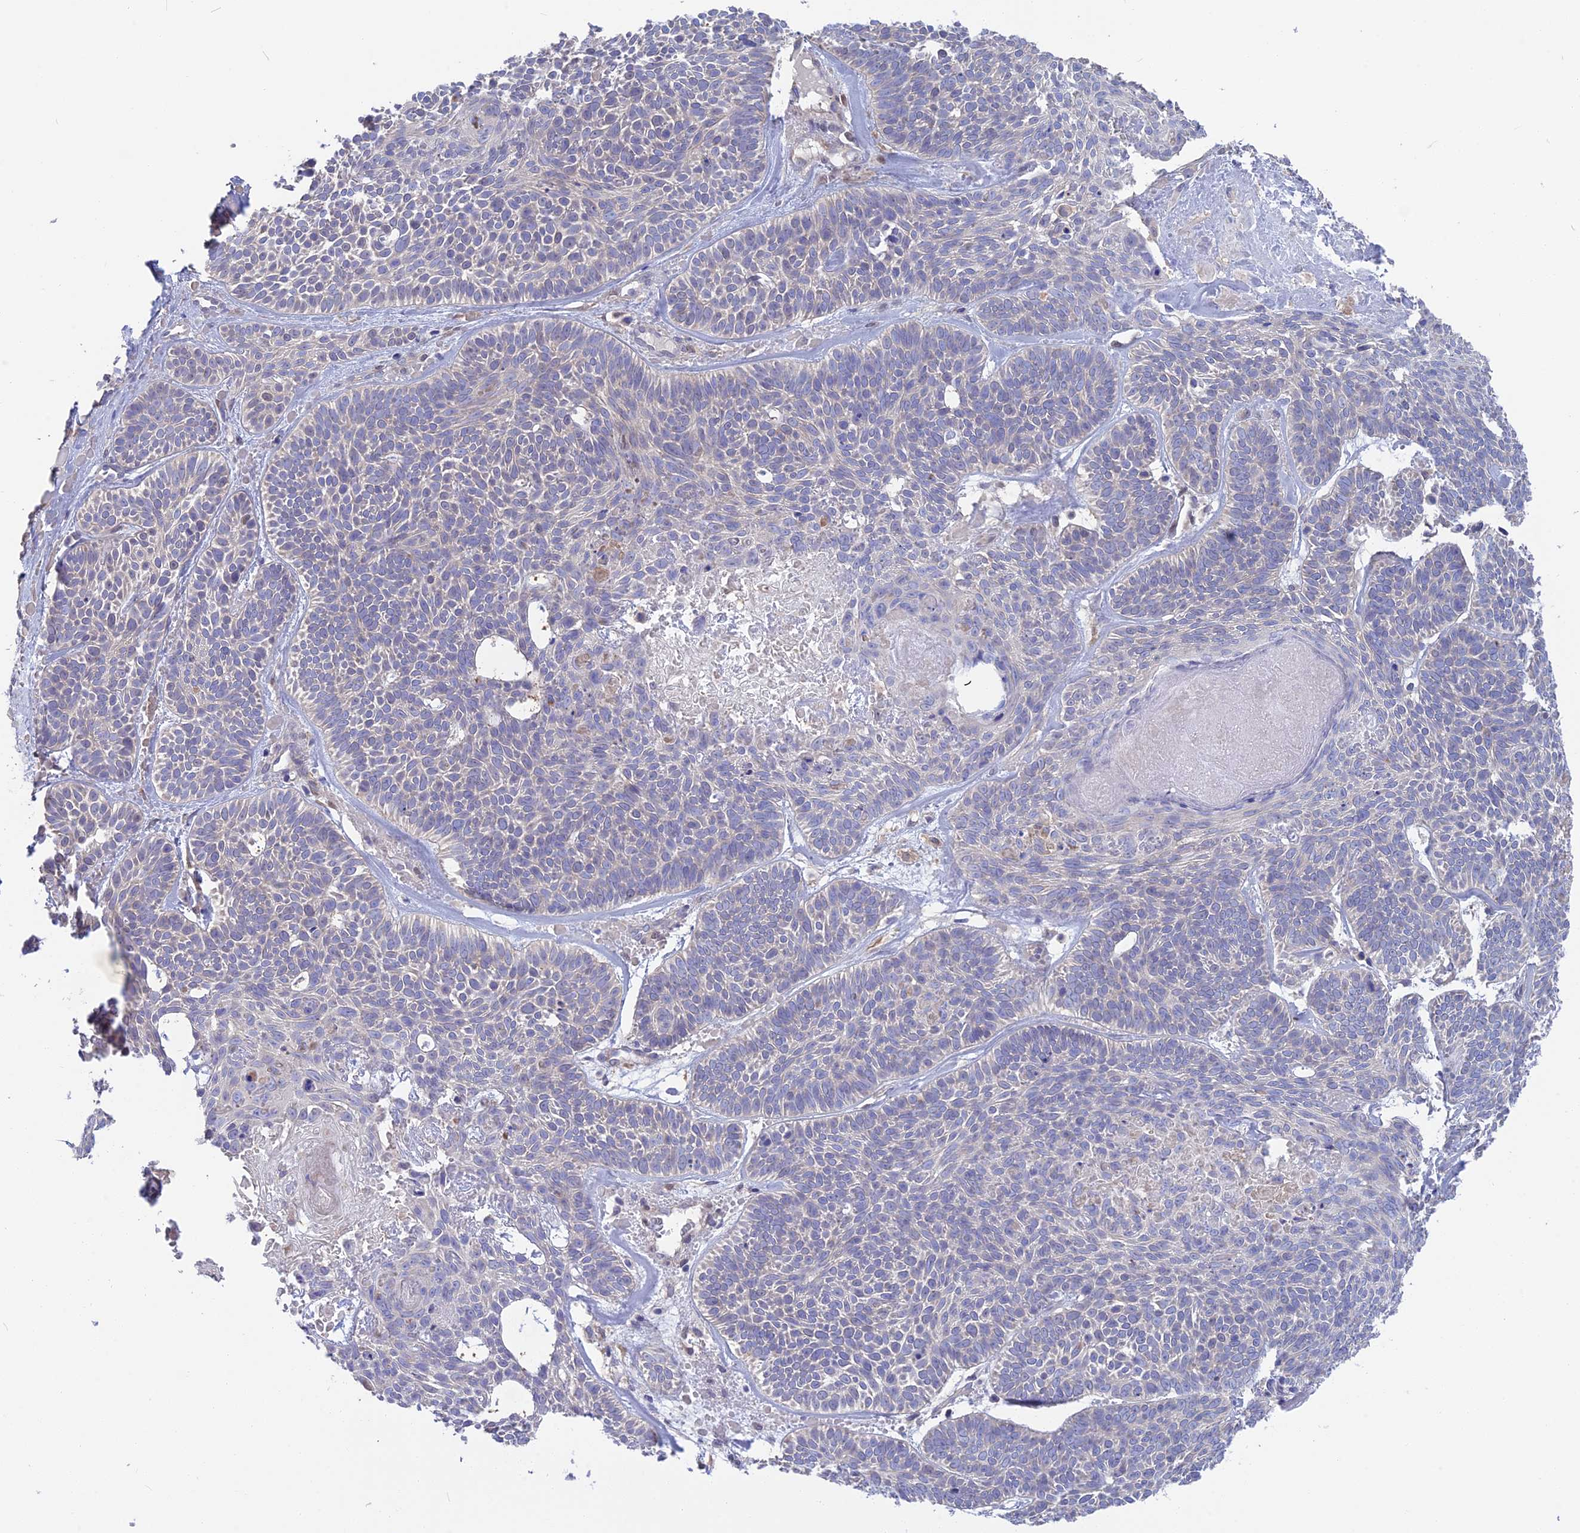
{"staining": {"intensity": "negative", "quantity": "none", "location": "none"}, "tissue": "skin cancer", "cell_type": "Tumor cells", "image_type": "cancer", "snomed": [{"axis": "morphology", "description": "Basal cell carcinoma"}, {"axis": "topography", "description": "Skin"}], "caption": "This is an immunohistochemistry (IHC) photomicrograph of human skin cancer (basal cell carcinoma). There is no expression in tumor cells.", "gene": "SNAP91", "patient": {"sex": "male", "age": 85}}